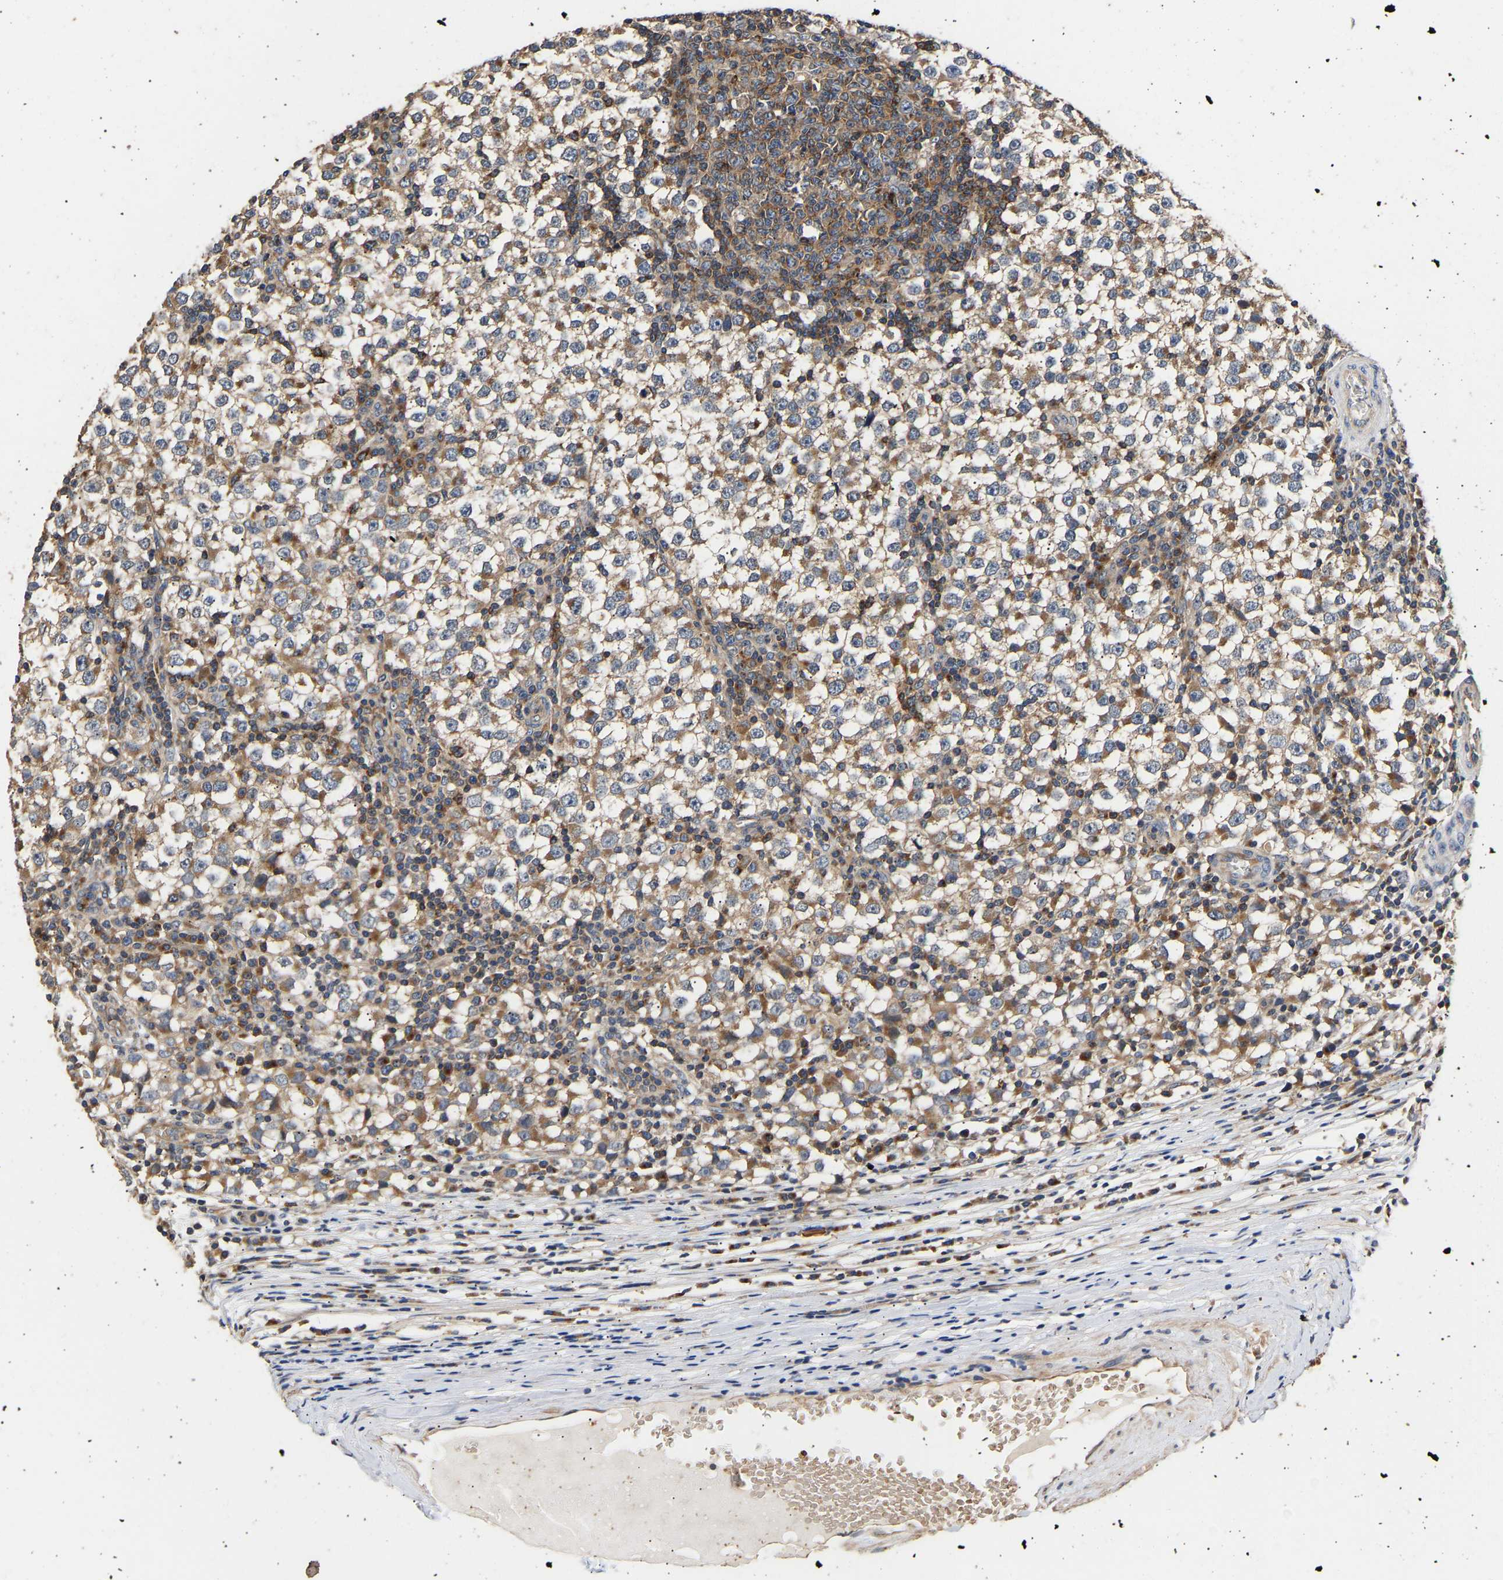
{"staining": {"intensity": "moderate", "quantity": ">75%", "location": "cytoplasmic/membranous"}, "tissue": "testis cancer", "cell_type": "Tumor cells", "image_type": "cancer", "snomed": [{"axis": "morphology", "description": "Seminoma, NOS"}, {"axis": "topography", "description": "Testis"}], "caption": "Tumor cells reveal medium levels of moderate cytoplasmic/membranous expression in about >75% of cells in human testis cancer.", "gene": "LRBA", "patient": {"sex": "male", "age": 65}}